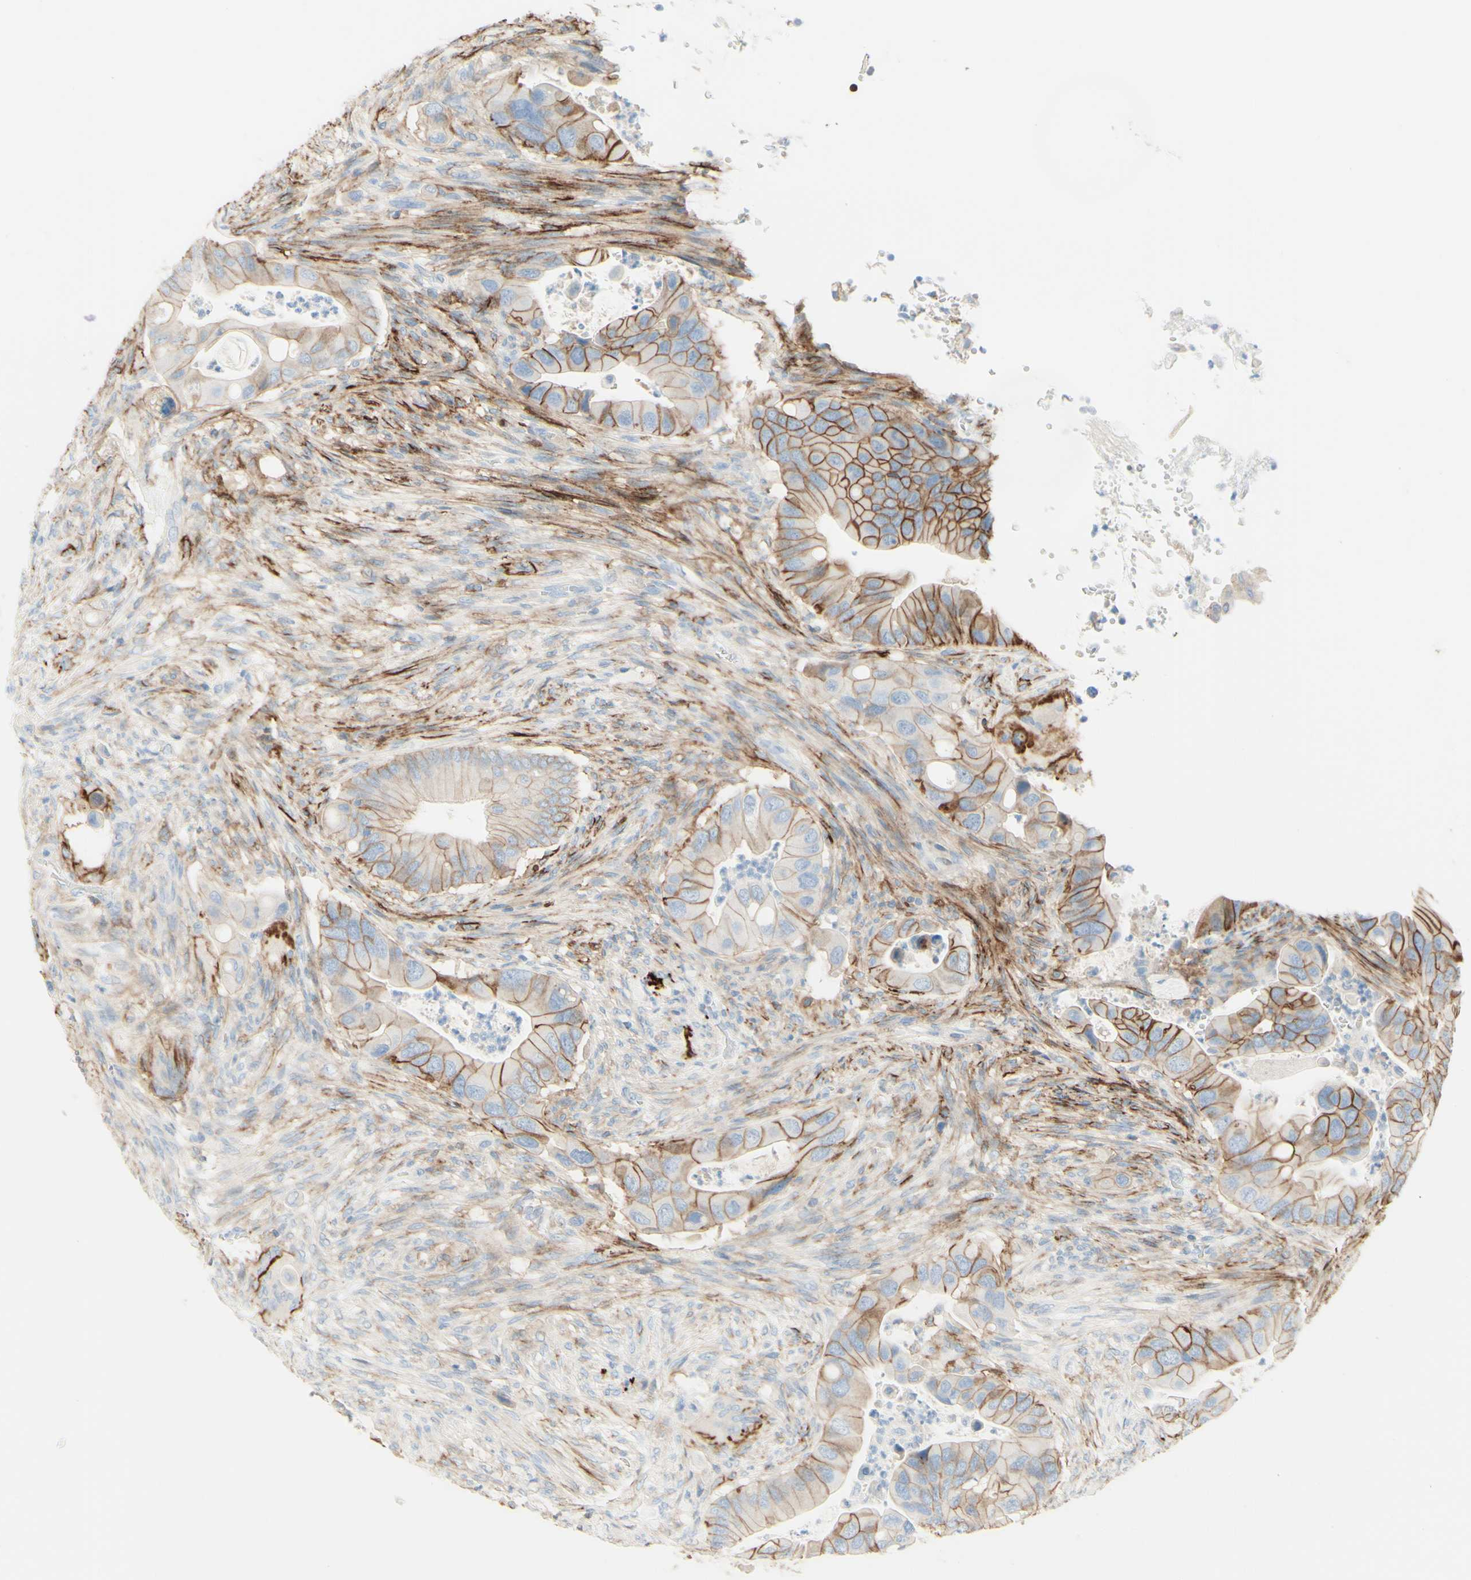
{"staining": {"intensity": "moderate", "quantity": "25%-75%", "location": "cytoplasmic/membranous"}, "tissue": "colorectal cancer", "cell_type": "Tumor cells", "image_type": "cancer", "snomed": [{"axis": "morphology", "description": "Adenocarcinoma, NOS"}, {"axis": "topography", "description": "Rectum"}], "caption": "Human colorectal cancer stained with a brown dye exhibits moderate cytoplasmic/membranous positive staining in about 25%-75% of tumor cells.", "gene": "ALCAM", "patient": {"sex": "female", "age": 57}}